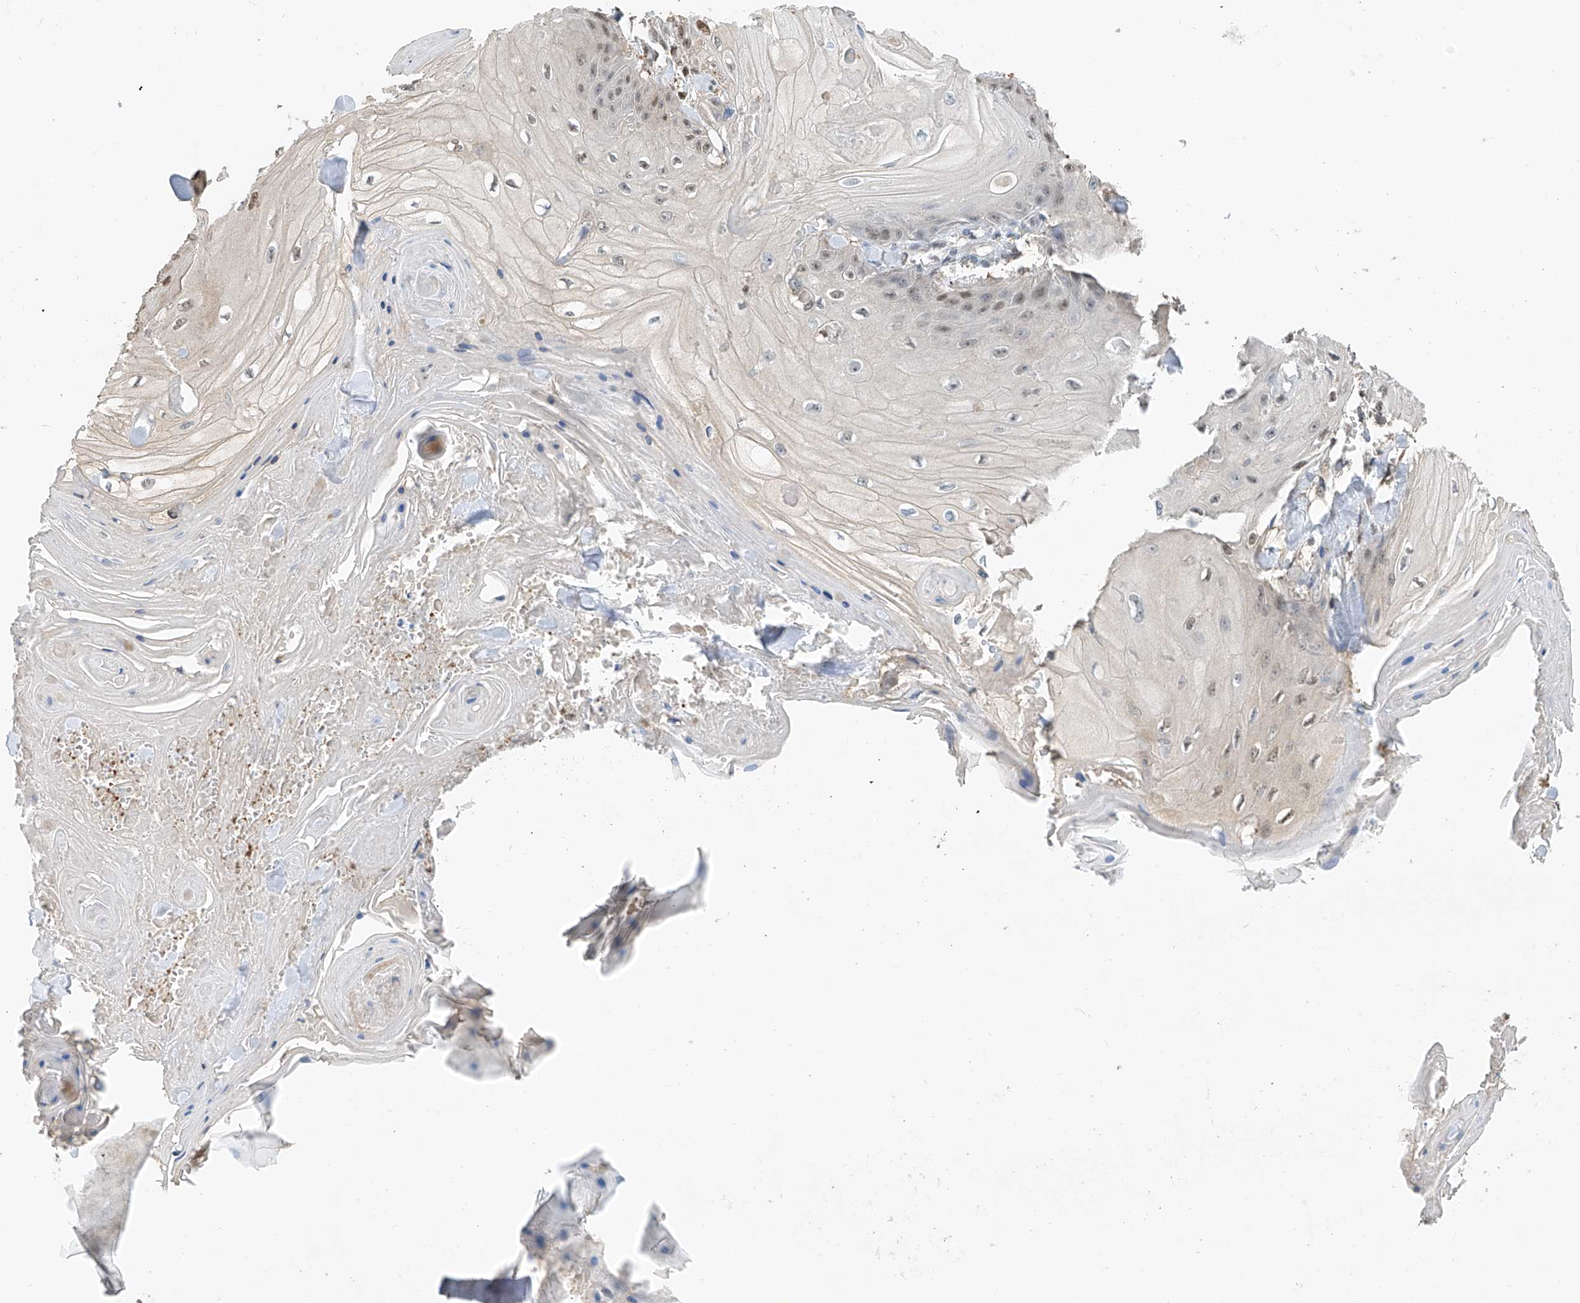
{"staining": {"intensity": "weak", "quantity": "25%-75%", "location": "nuclear"}, "tissue": "skin cancer", "cell_type": "Tumor cells", "image_type": "cancer", "snomed": [{"axis": "morphology", "description": "Squamous cell carcinoma, NOS"}, {"axis": "topography", "description": "Skin"}], "caption": "Protein staining of skin cancer (squamous cell carcinoma) tissue shows weak nuclear staining in about 25%-75% of tumor cells.", "gene": "PMM1", "patient": {"sex": "male", "age": 74}}